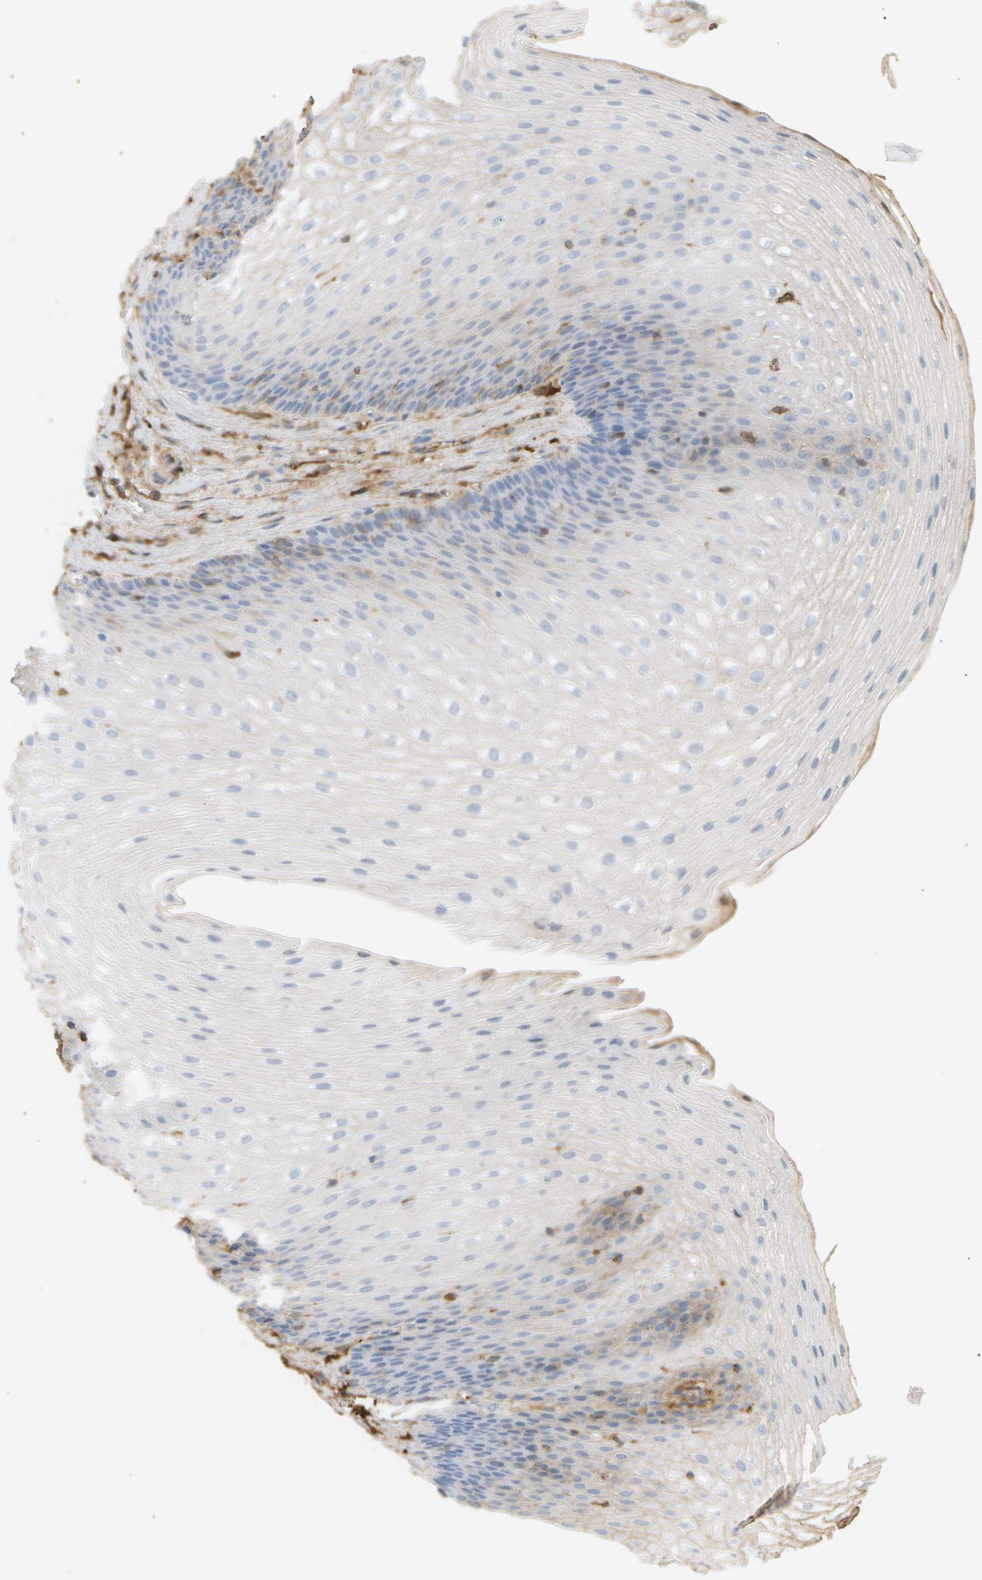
{"staining": {"intensity": "negative", "quantity": "none", "location": "none"}, "tissue": "esophagus", "cell_type": "Squamous epithelial cells", "image_type": "normal", "snomed": [{"axis": "morphology", "description": "Normal tissue, NOS"}, {"axis": "topography", "description": "Esophagus"}], "caption": "A high-resolution micrograph shows immunohistochemistry (IHC) staining of normal esophagus, which demonstrates no significant expression in squamous epithelial cells.", "gene": "IGLC3", "patient": {"sex": "male", "age": 48}}